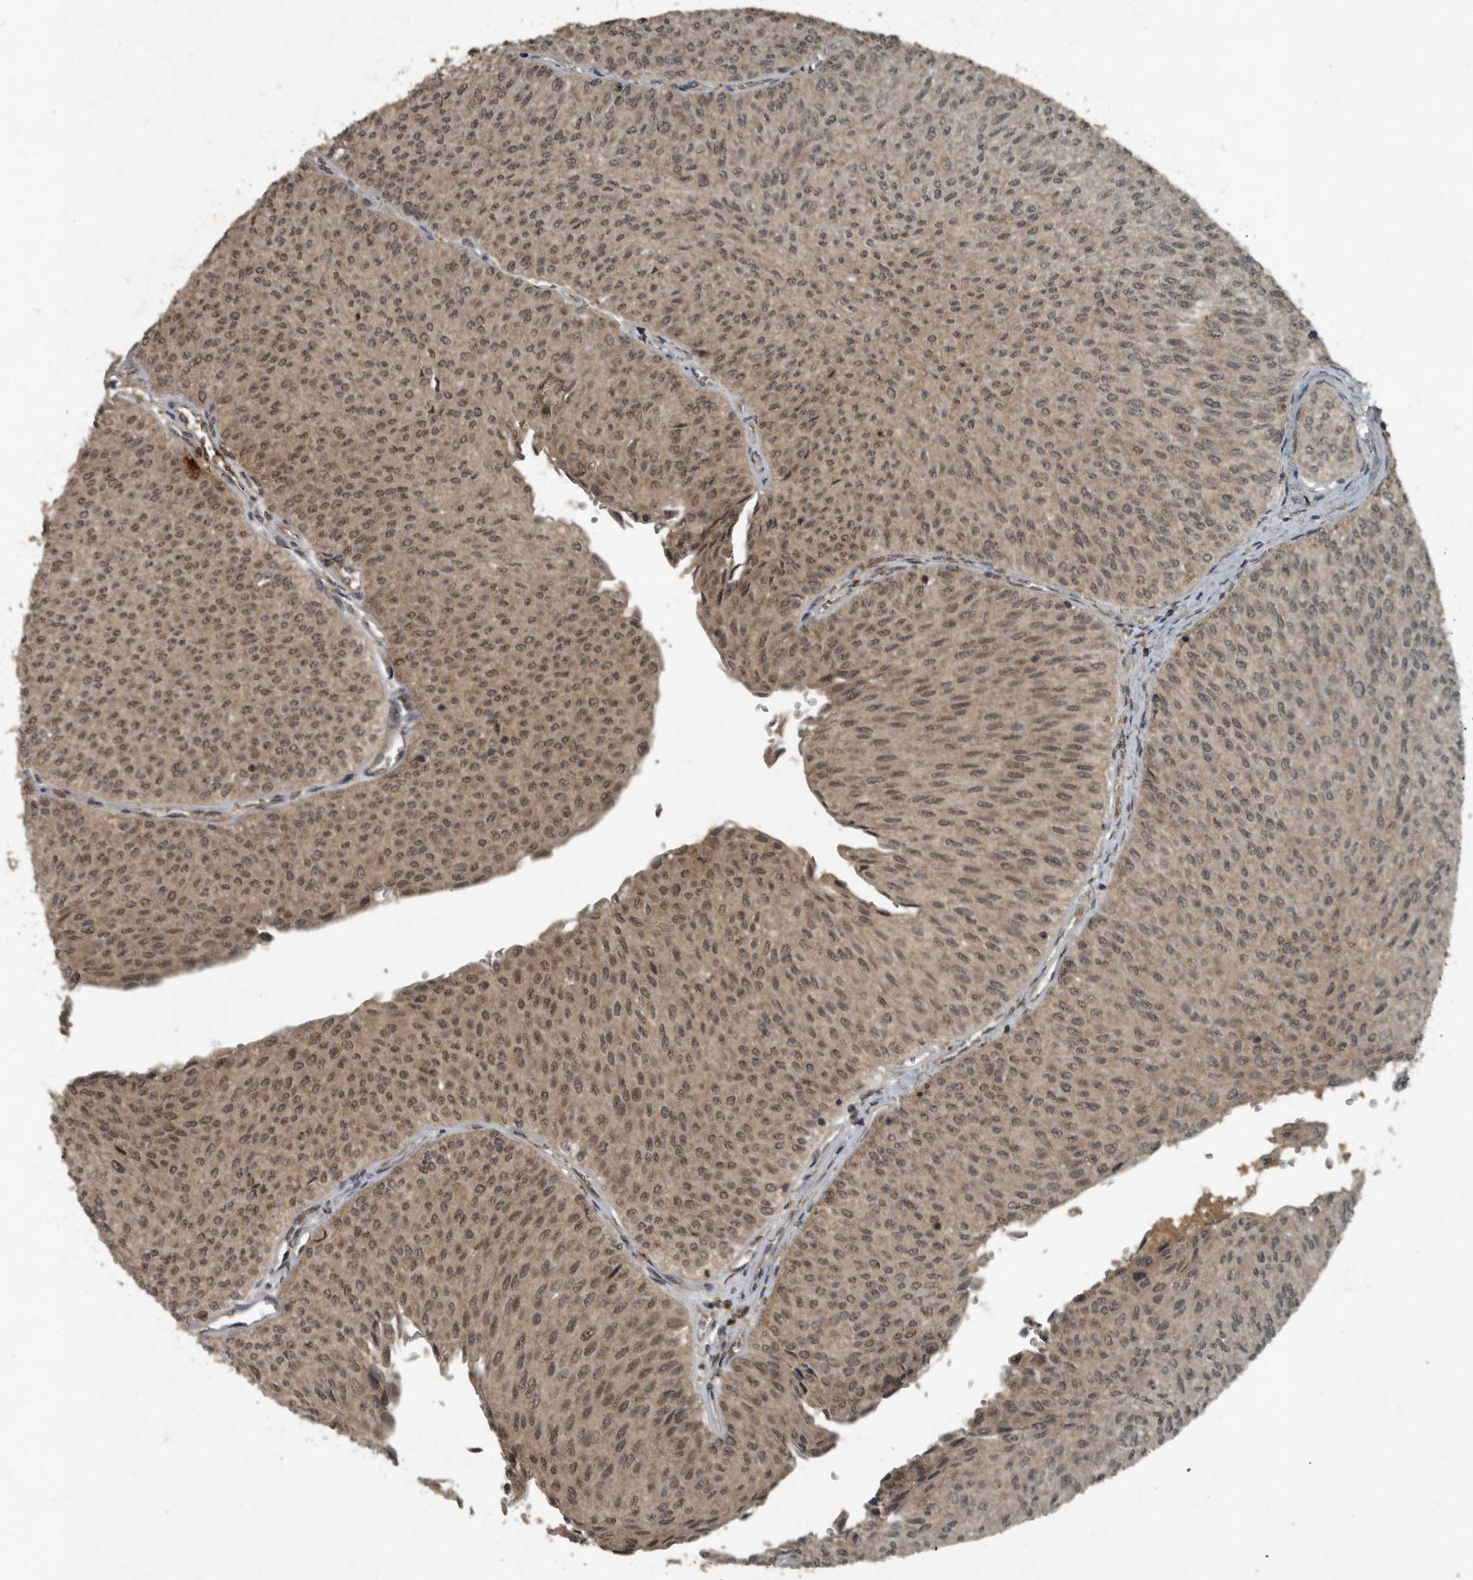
{"staining": {"intensity": "moderate", "quantity": ">75%", "location": "cytoplasmic/membranous,nuclear"}, "tissue": "urothelial cancer", "cell_type": "Tumor cells", "image_type": "cancer", "snomed": [{"axis": "morphology", "description": "Urothelial carcinoma, Low grade"}, {"axis": "topography", "description": "Urinary bladder"}], "caption": "IHC micrograph of urothelial cancer stained for a protein (brown), which reveals medium levels of moderate cytoplasmic/membranous and nuclear positivity in approximately >75% of tumor cells.", "gene": "FOXO1", "patient": {"sex": "male", "age": 78}}